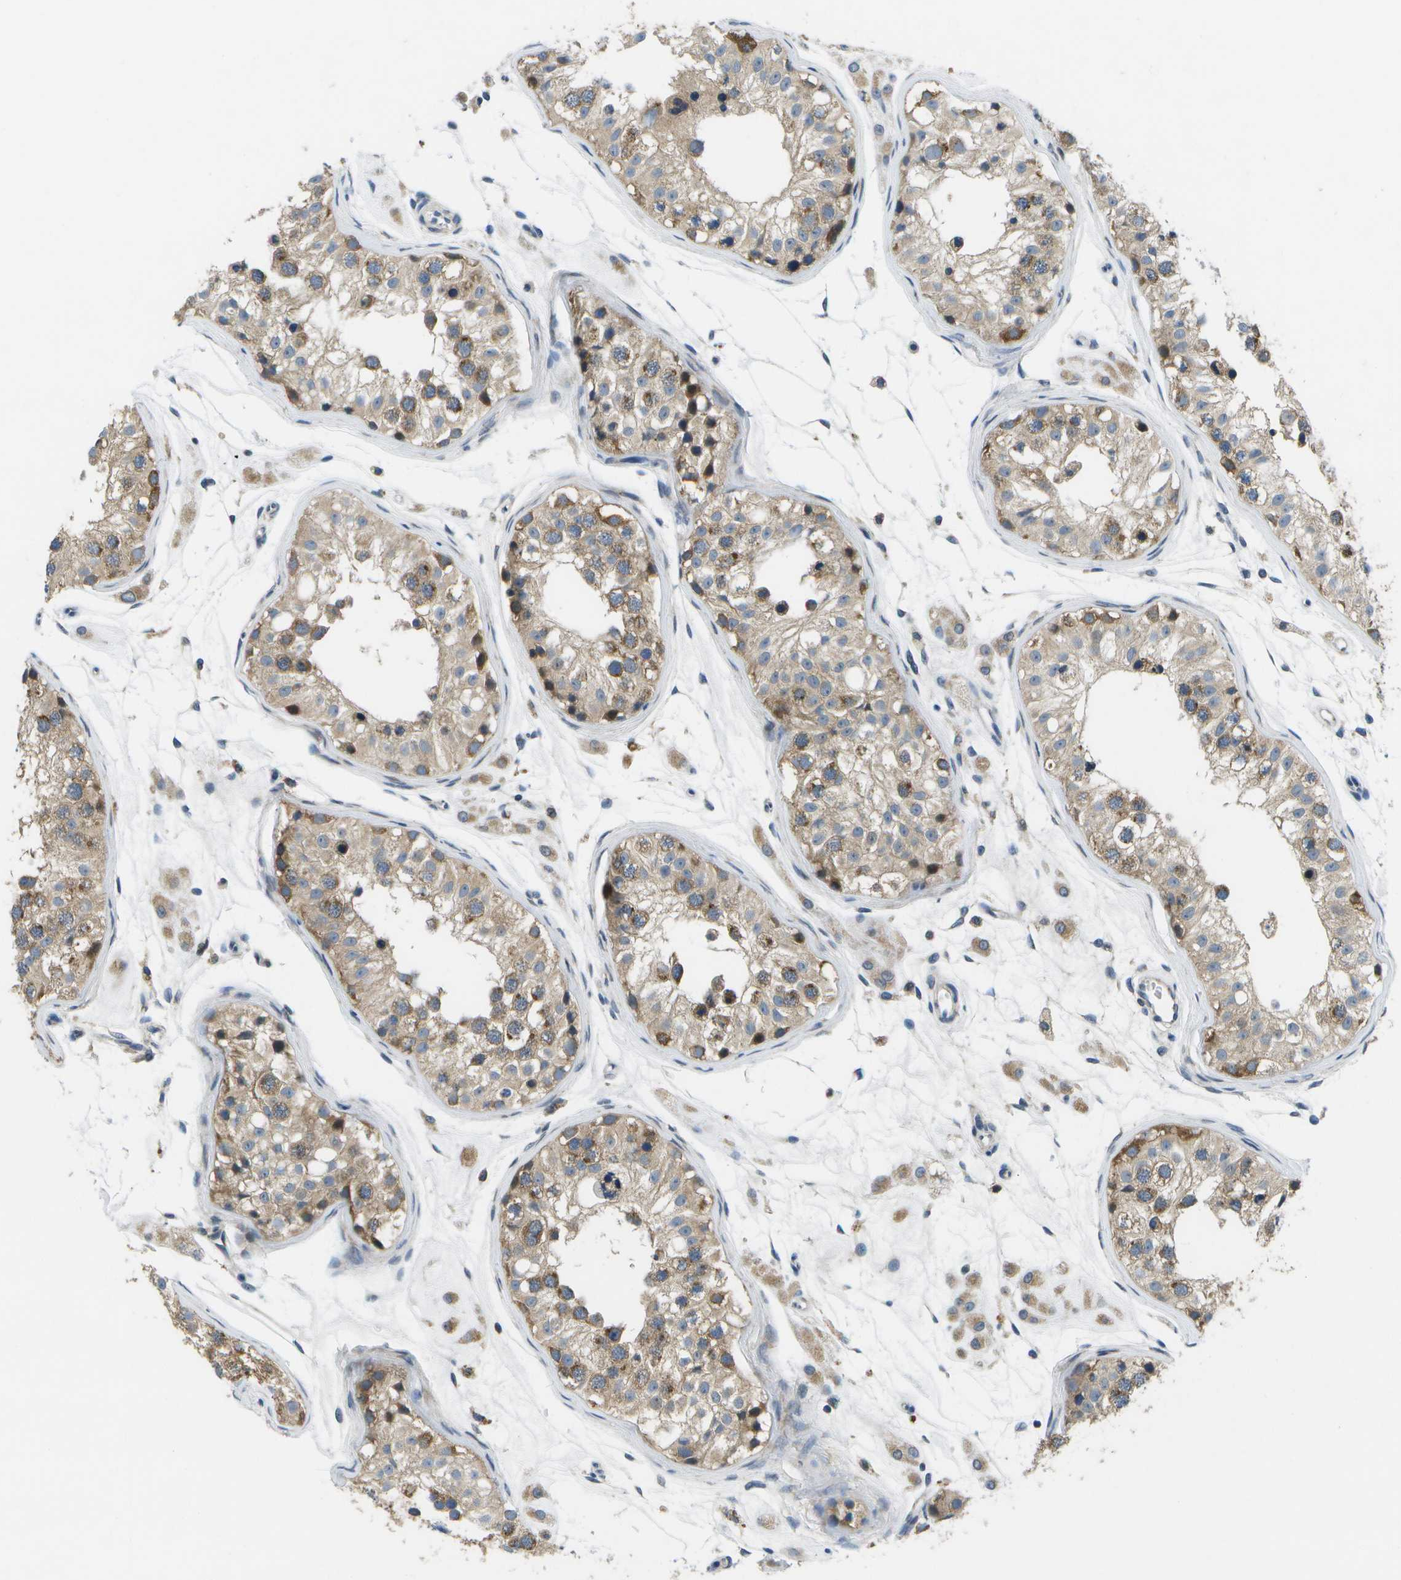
{"staining": {"intensity": "moderate", "quantity": ">75%", "location": "cytoplasmic/membranous"}, "tissue": "testis", "cell_type": "Cells in seminiferous ducts", "image_type": "normal", "snomed": [{"axis": "morphology", "description": "Normal tissue, NOS"}, {"axis": "morphology", "description": "Adenocarcinoma, metastatic, NOS"}, {"axis": "topography", "description": "Testis"}], "caption": "The image displays staining of normal testis, revealing moderate cytoplasmic/membranous protein staining (brown color) within cells in seminiferous ducts.", "gene": "GALNT15", "patient": {"sex": "male", "age": 26}}